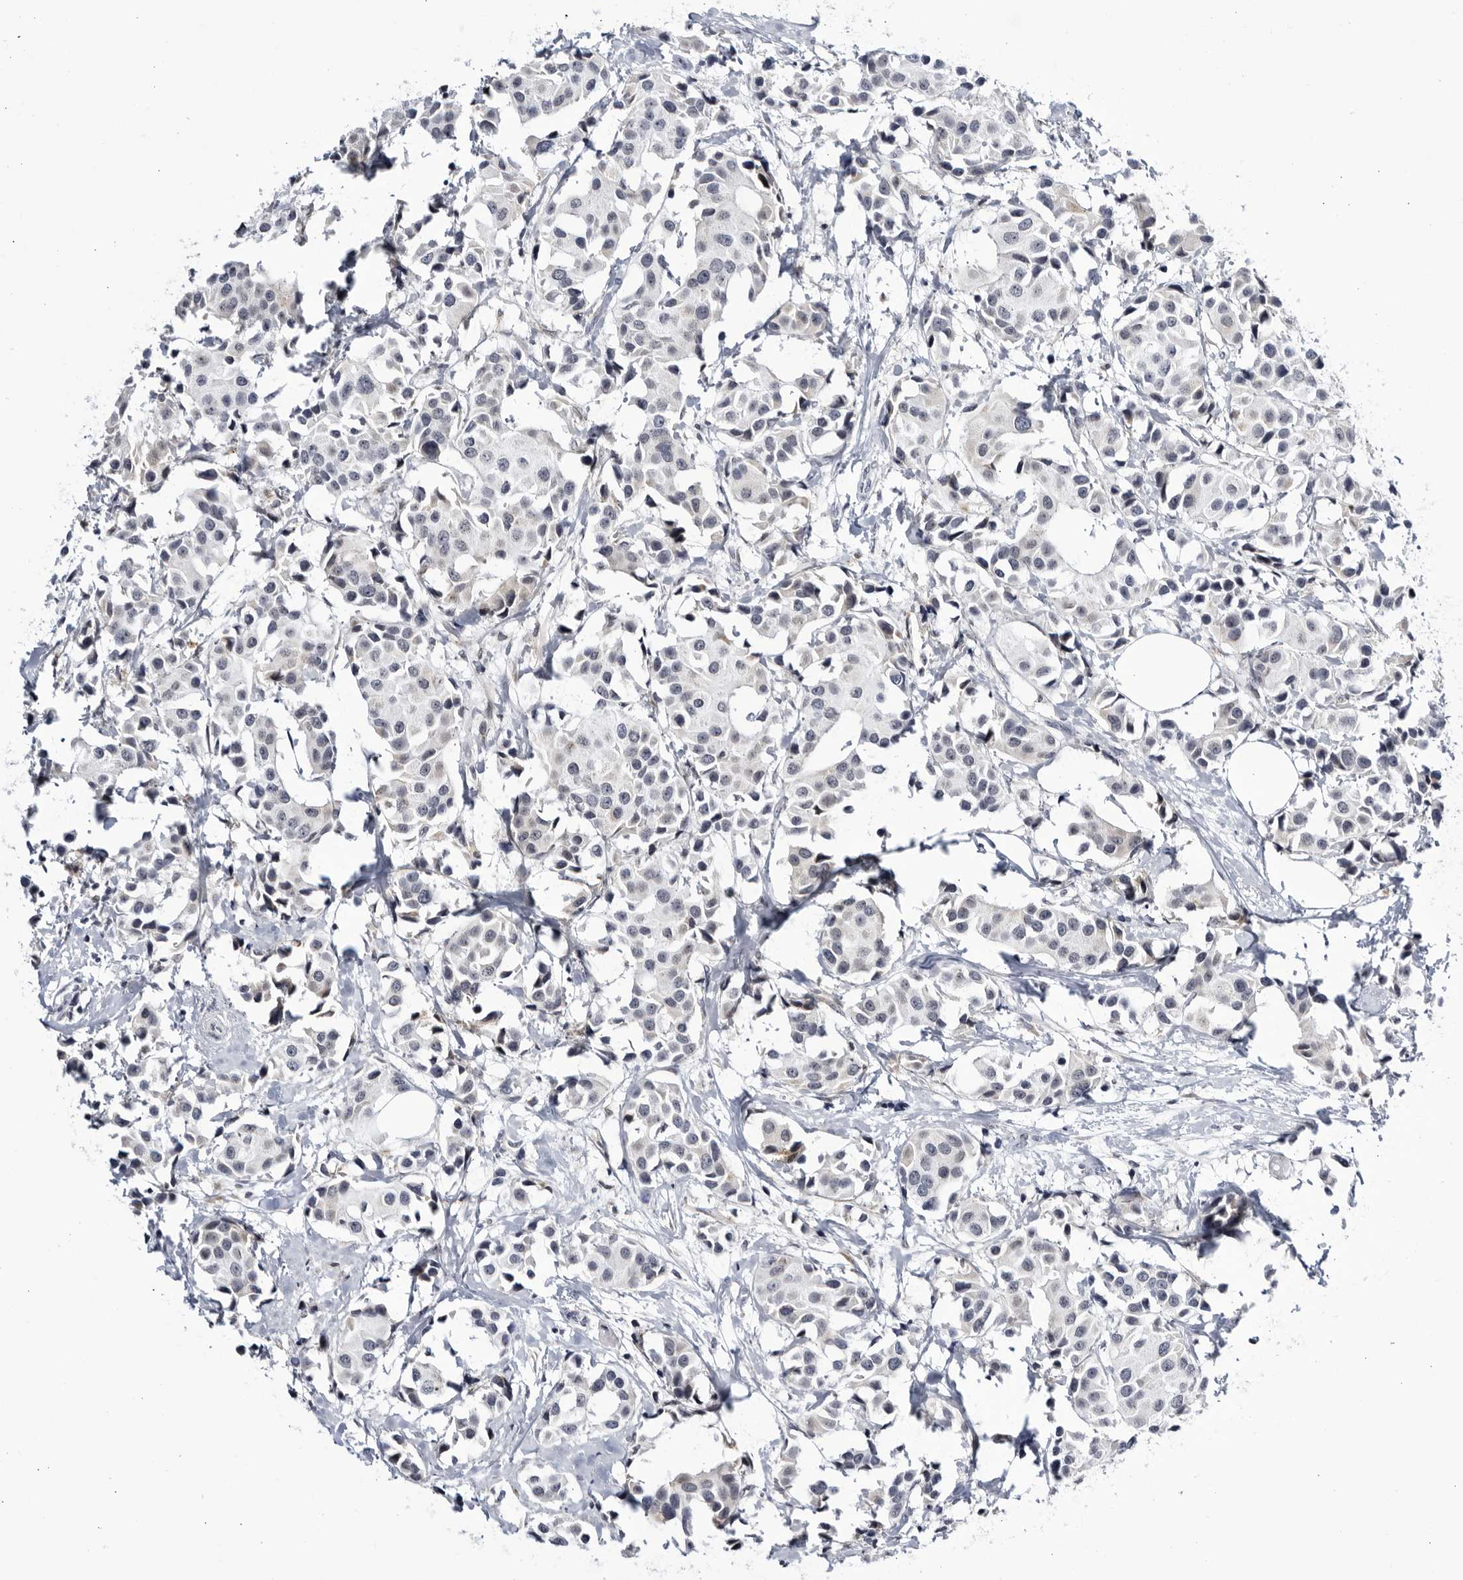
{"staining": {"intensity": "negative", "quantity": "none", "location": "none"}, "tissue": "breast cancer", "cell_type": "Tumor cells", "image_type": "cancer", "snomed": [{"axis": "morphology", "description": "Normal tissue, NOS"}, {"axis": "morphology", "description": "Duct carcinoma"}, {"axis": "topography", "description": "Breast"}], "caption": "Breast infiltrating ductal carcinoma was stained to show a protein in brown. There is no significant expression in tumor cells.", "gene": "CNBD1", "patient": {"sex": "female", "age": 39}}